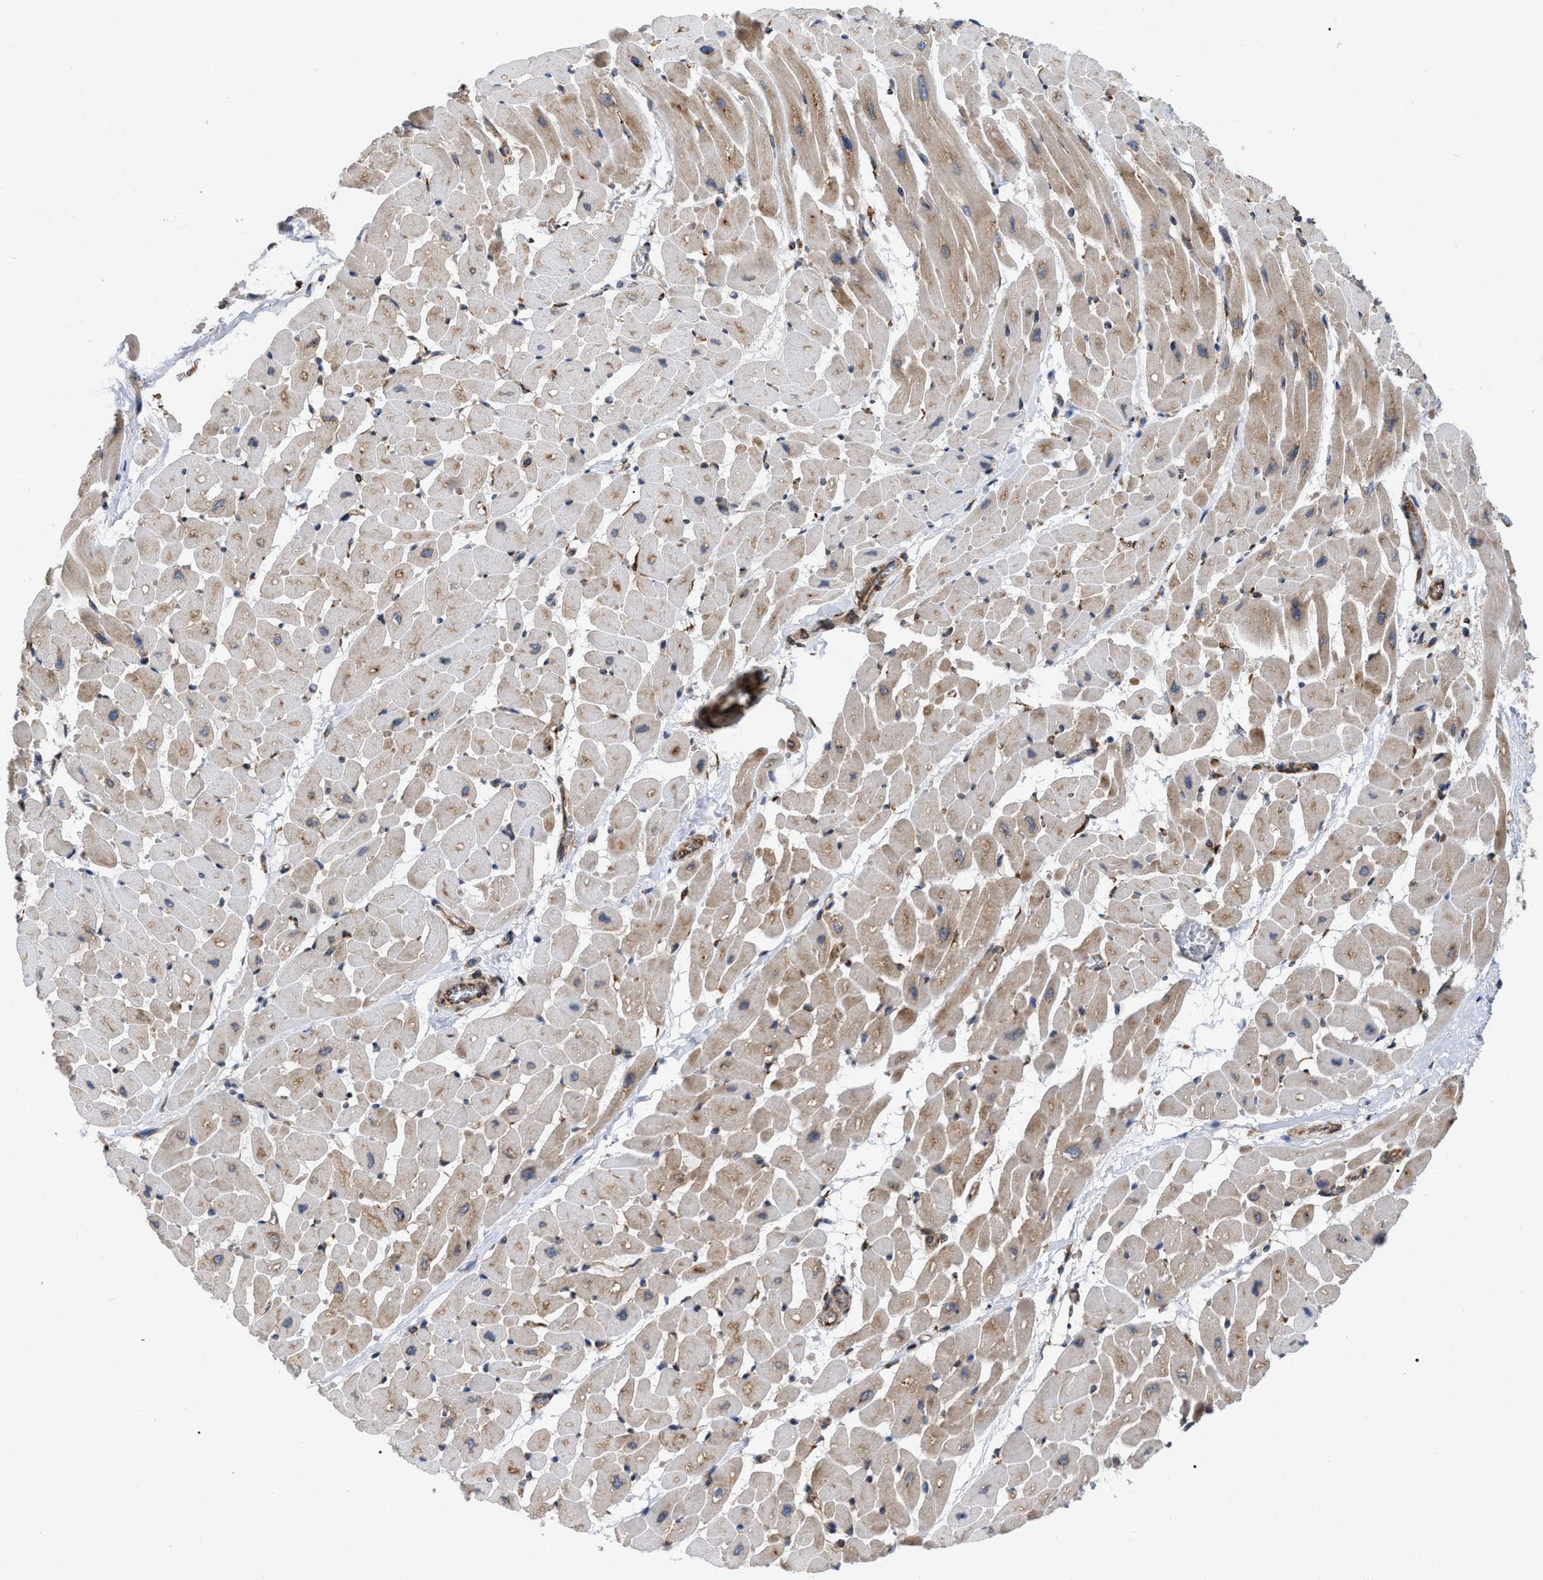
{"staining": {"intensity": "moderate", "quantity": "25%-75%", "location": "cytoplasmic/membranous"}, "tissue": "heart muscle", "cell_type": "Cardiomyocytes", "image_type": "normal", "snomed": [{"axis": "morphology", "description": "Normal tissue, NOS"}, {"axis": "topography", "description": "Heart"}], "caption": "Human heart muscle stained for a protein (brown) shows moderate cytoplasmic/membranous positive positivity in about 25%-75% of cardiomyocytes.", "gene": "FAM120A", "patient": {"sex": "male", "age": 45}}